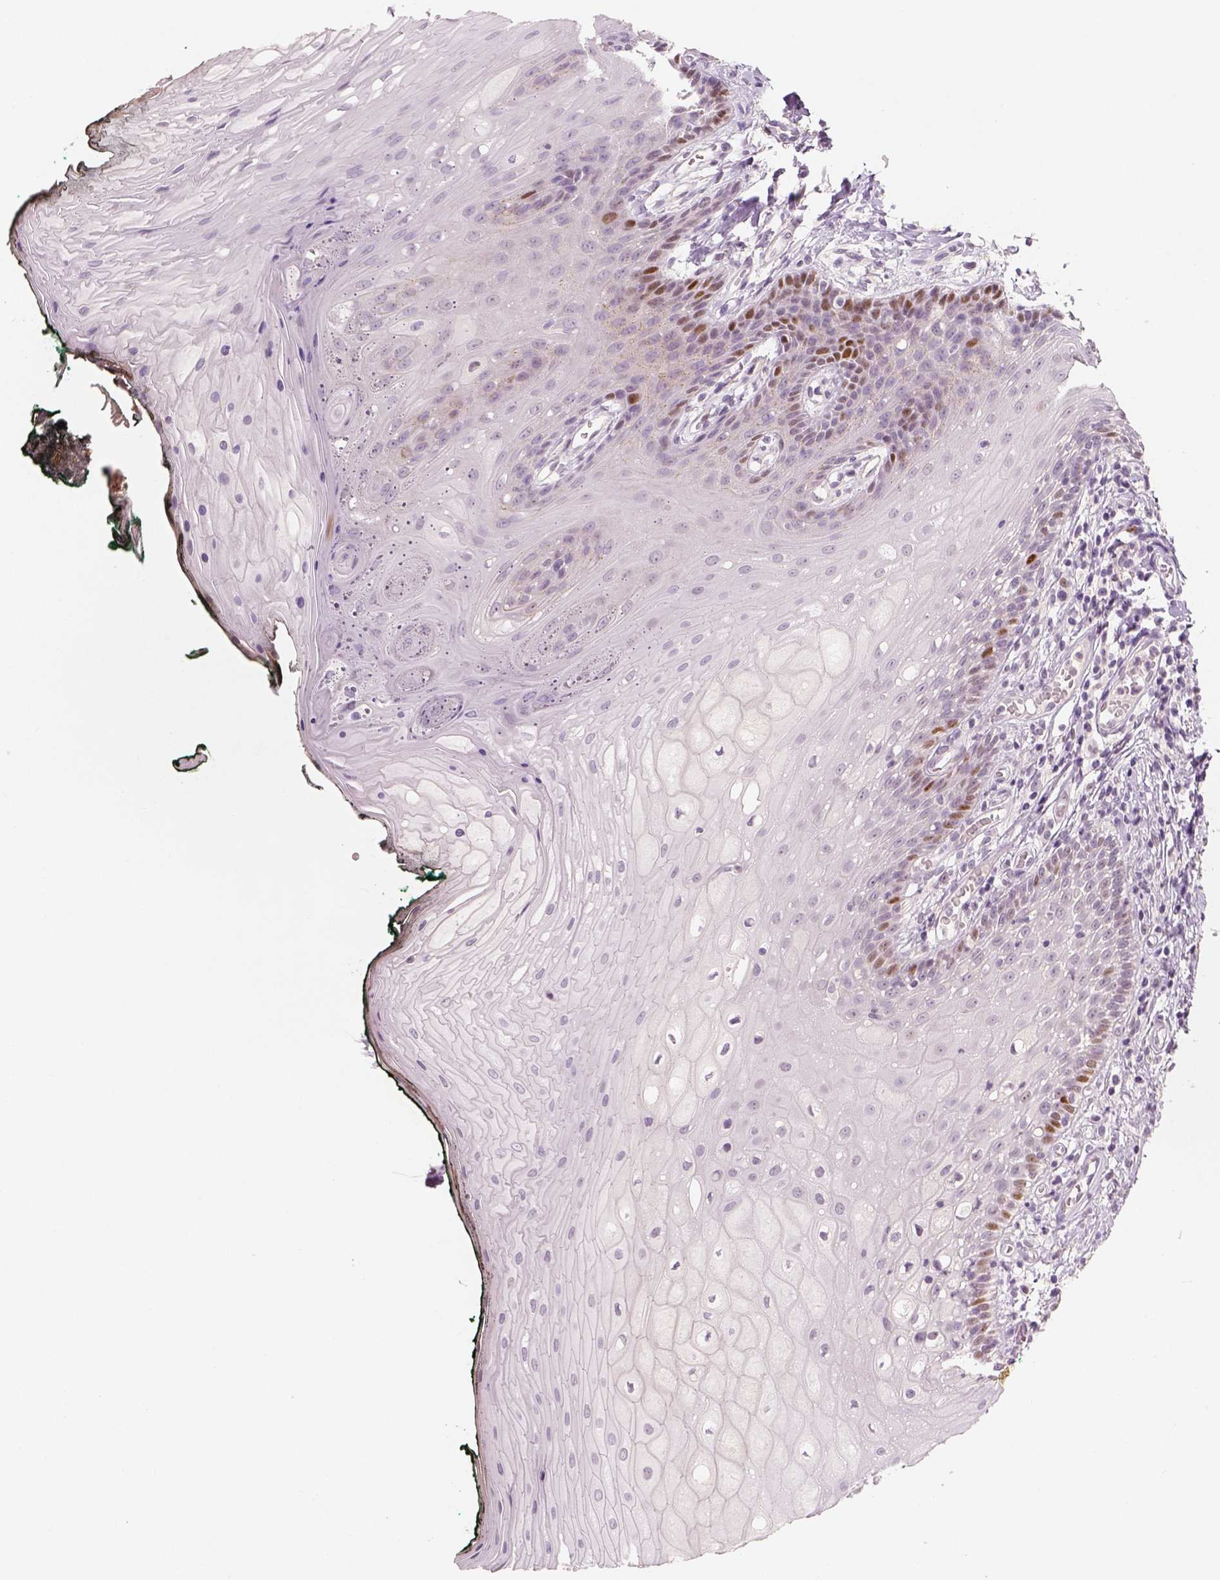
{"staining": {"intensity": "moderate", "quantity": "<25%", "location": "nuclear"}, "tissue": "oral mucosa", "cell_type": "Squamous epithelial cells", "image_type": "normal", "snomed": [{"axis": "morphology", "description": "Normal tissue, NOS"}, {"axis": "topography", "description": "Oral tissue"}, {"axis": "topography", "description": "Head-Neck"}], "caption": "IHC histopathology image of normal oral mucosa: human oral mucosa stained using immunohistochemistry (IHC) demonstrates low levels of moderate protein expression localized specifically in the nuclear of squamous epithelial cells, appearing as a nuclear brown color.", "gene": "TP53", "patient": {"sex": "female", "age": 68}}